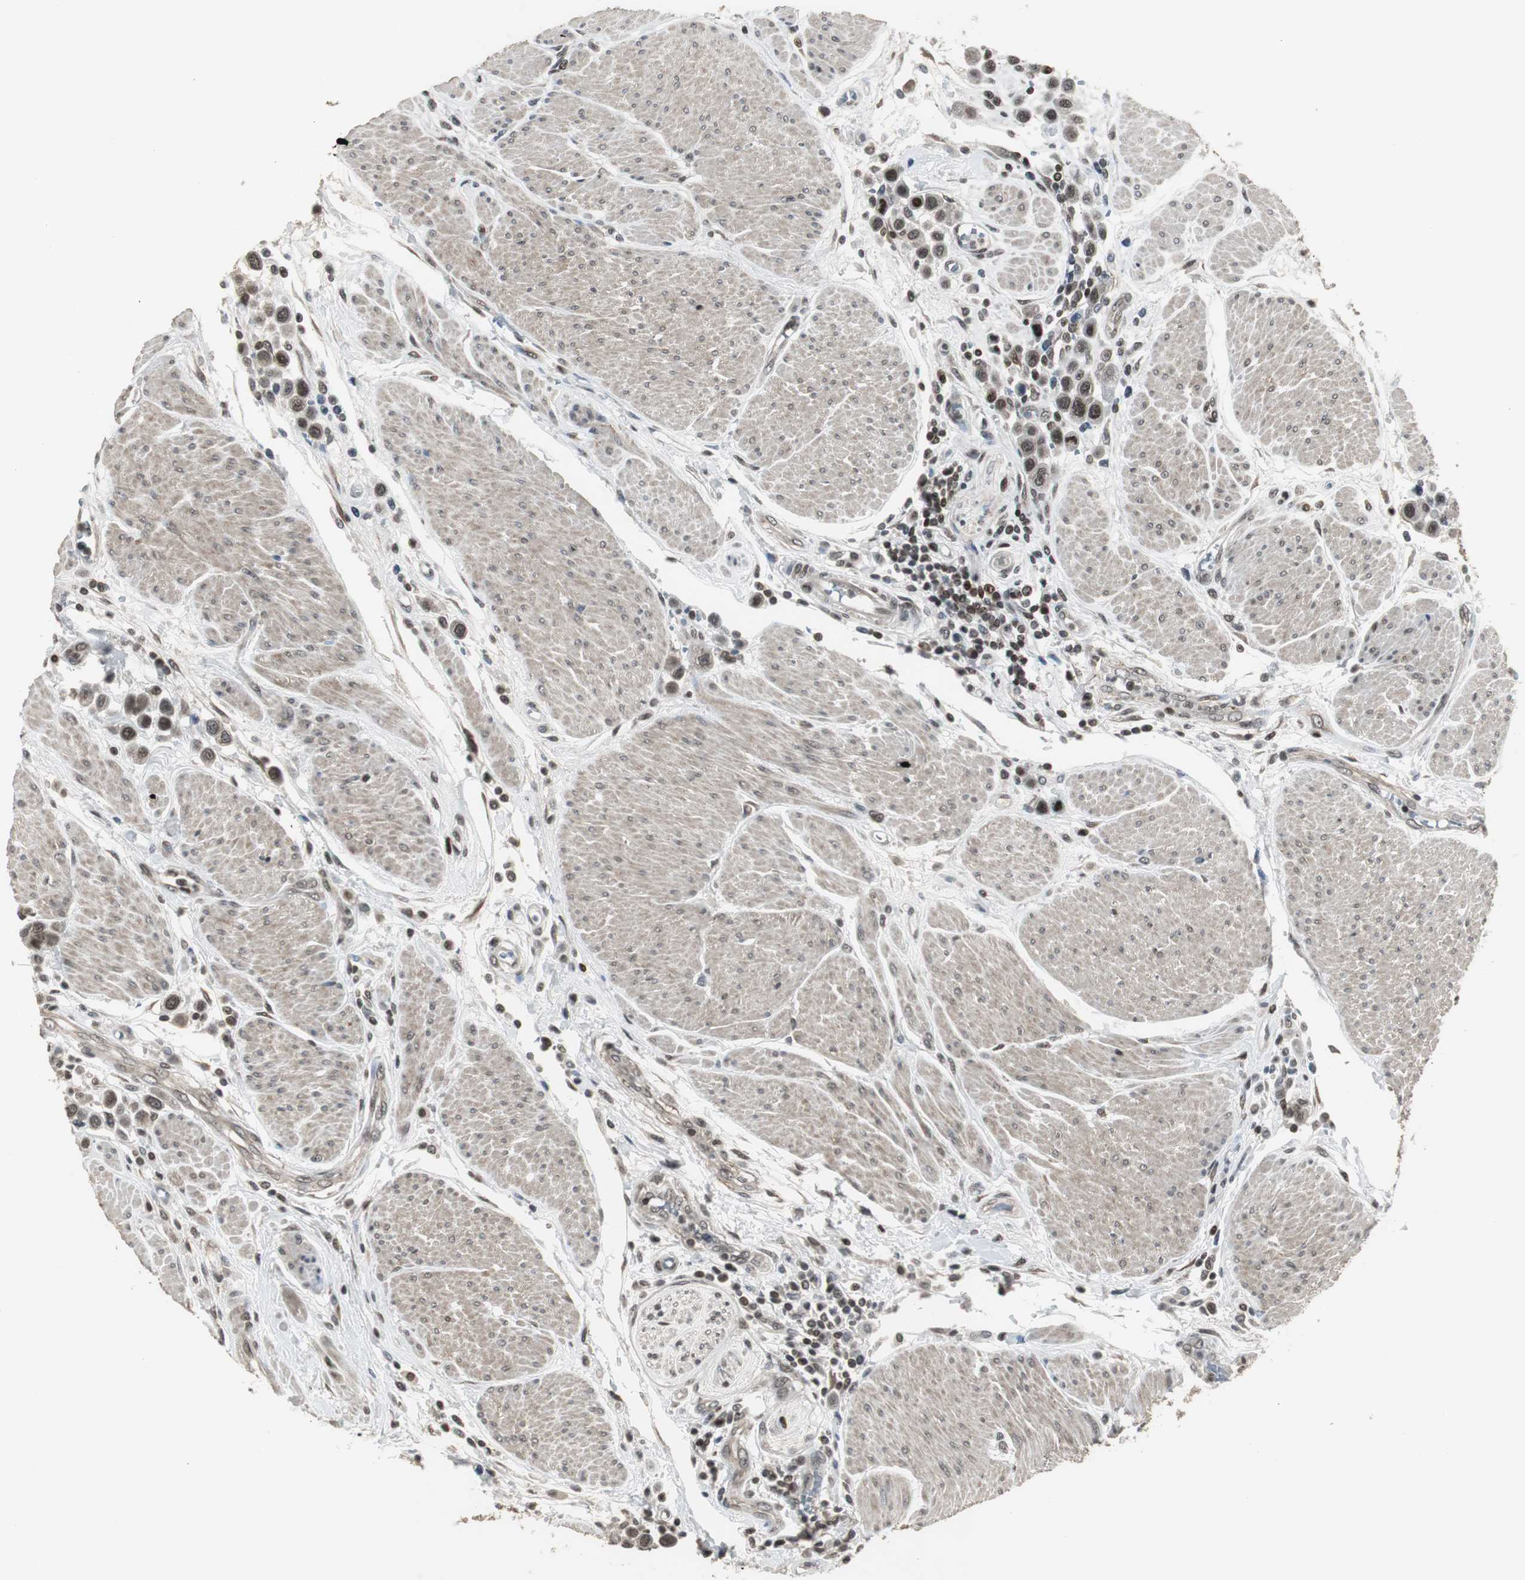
{"staining": {"intensity": "moderate", "quantity": ">75%", "location": "nuclear"}, "tissue": "urothelial cancer", "cell_type": "Tumor cells", "image_type": "cancer", "snomed": [{"axis": "morphology", "description": "Urothelial carcinoma, High grade"}, {"axis": "topography", "description": "Urinary bladder"}], "caption": "This photomicrograph demonstrates urothelial cancer stained with IHC to label a protein in brown. The nuclear of tumor cells show moderate positivity for the protein. Nuclei are counter-stained blue.", "gene": "MPG", "patient": {"sex": "male", "age": 50}}